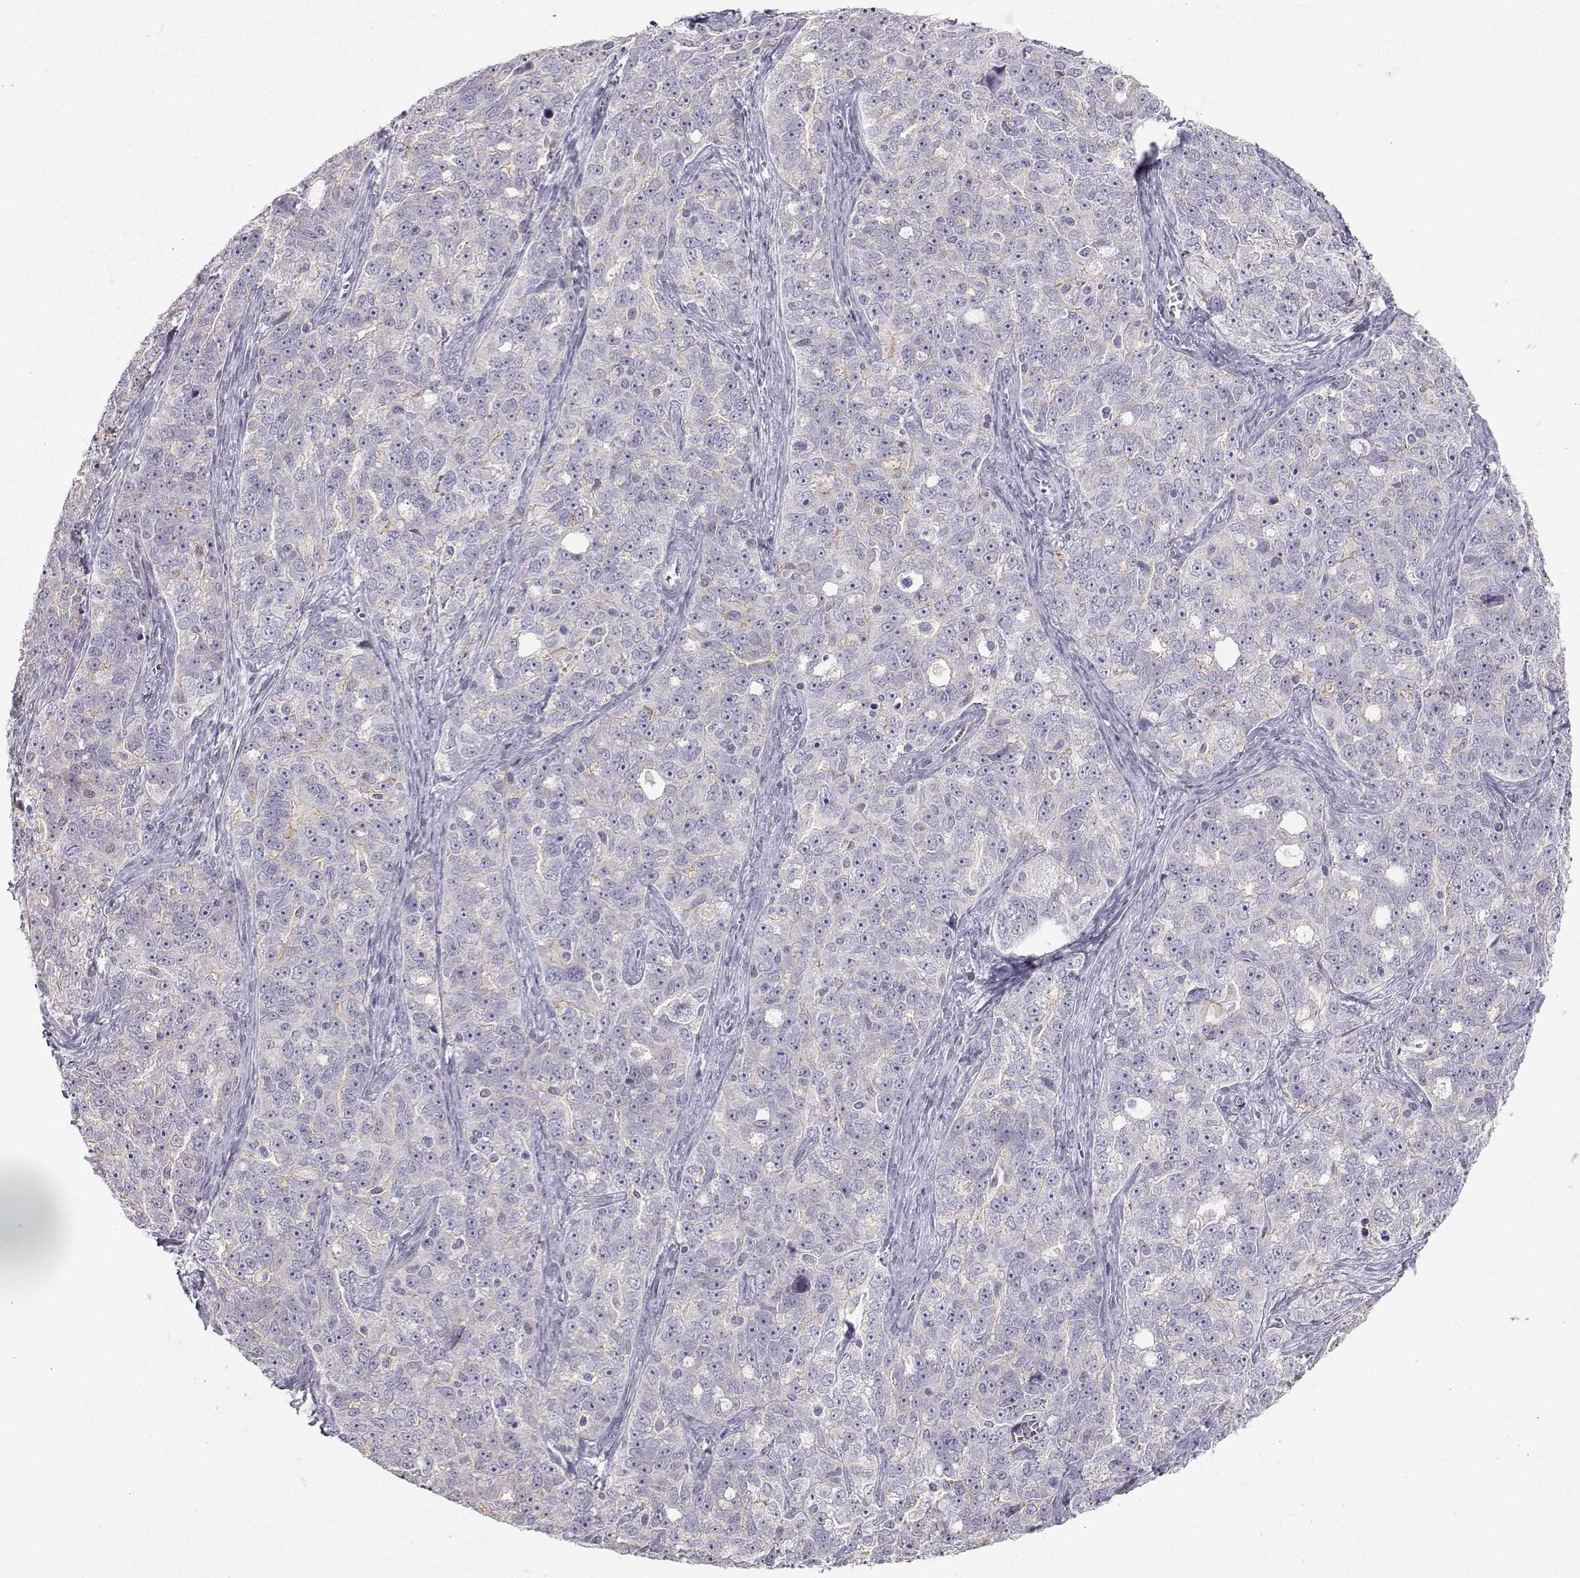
{"staining": {"intensity": "negative", "quantity": "none", "location": "none"}, "tissue": "ovarian cancer", "cell_type": "Tumor cells", "image_type": "cancer", "snomed": [{"axis": "morphology", "description": "Cystadenocarcinoma, serous, NOS"}, {"axis": "topography", "description": "Ovary"}], "caption": "Human ovarian cancer (serous cystadenocarcinoma) stained for a protein using immunohistochemistry demonstrates no staining in tumor cells.", "gene": "ZNF185", "patient": {"sex": "female", "age": 51}}